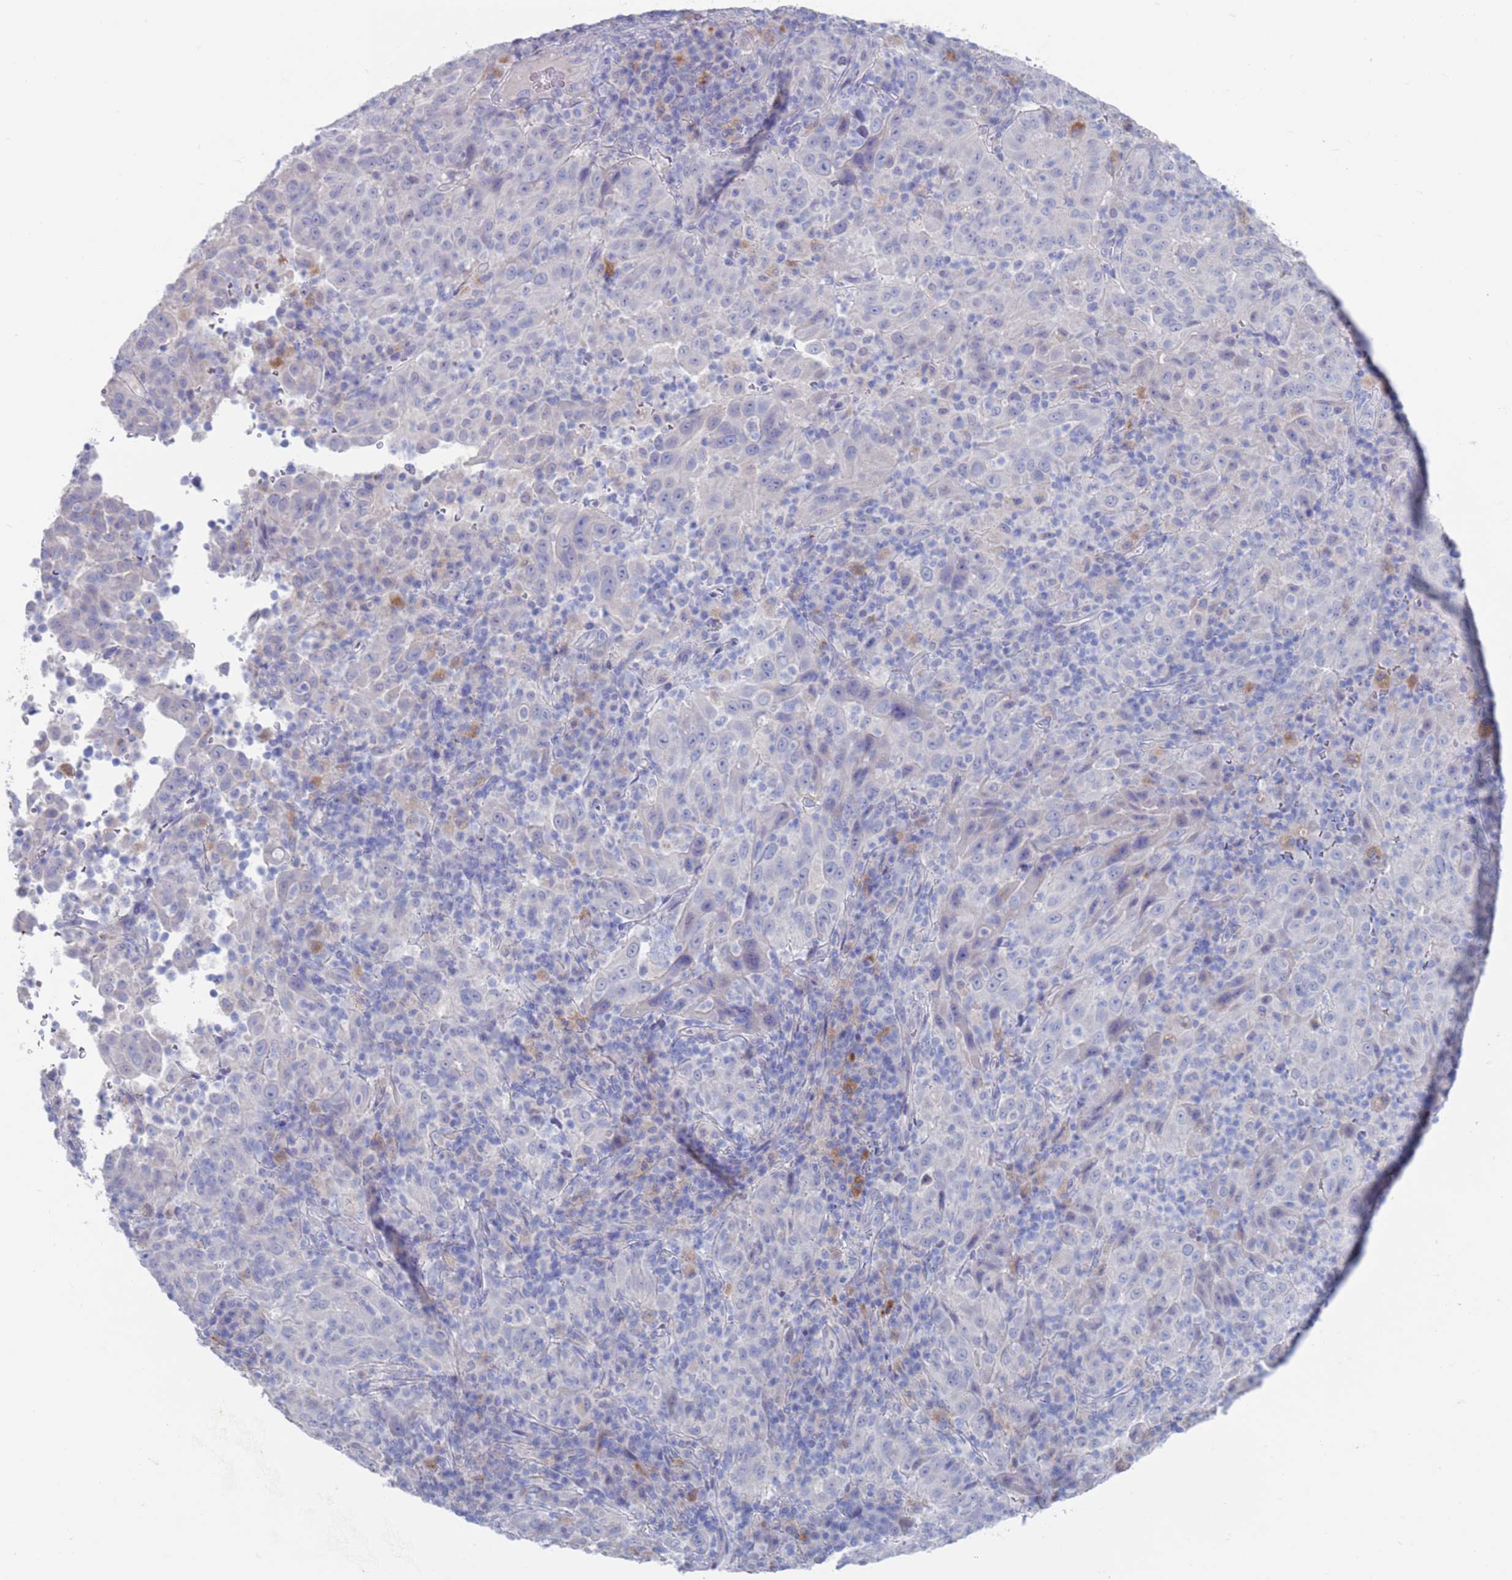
{"staining": {"intensity": "negative", "quantity": "none", "location": "none"}, "tissue": "pancreatic cancer", "cell_type": "Tumor cells", "image_type": "cancer", "snomed": [{"axis": "morphology", "description": "Adenocarcinoma, NOS"}, {"axis": "topography", "description": "Pancreas"}], "caption": "Immunohistochemistry histopathology image of pancreatic cancer (adenocarcinoma) stained for a protein (brown), which displays no positivity in tumor cells. Brightfield microscopy of immunohistochemistry (IHC) stained with DAB (3,3'-diaminobenzidine) (brown) and hematoxylin (blue), captured at high magnification.", "gene": "FUCA1", "patient": {"sex": "male", "age": 63}}